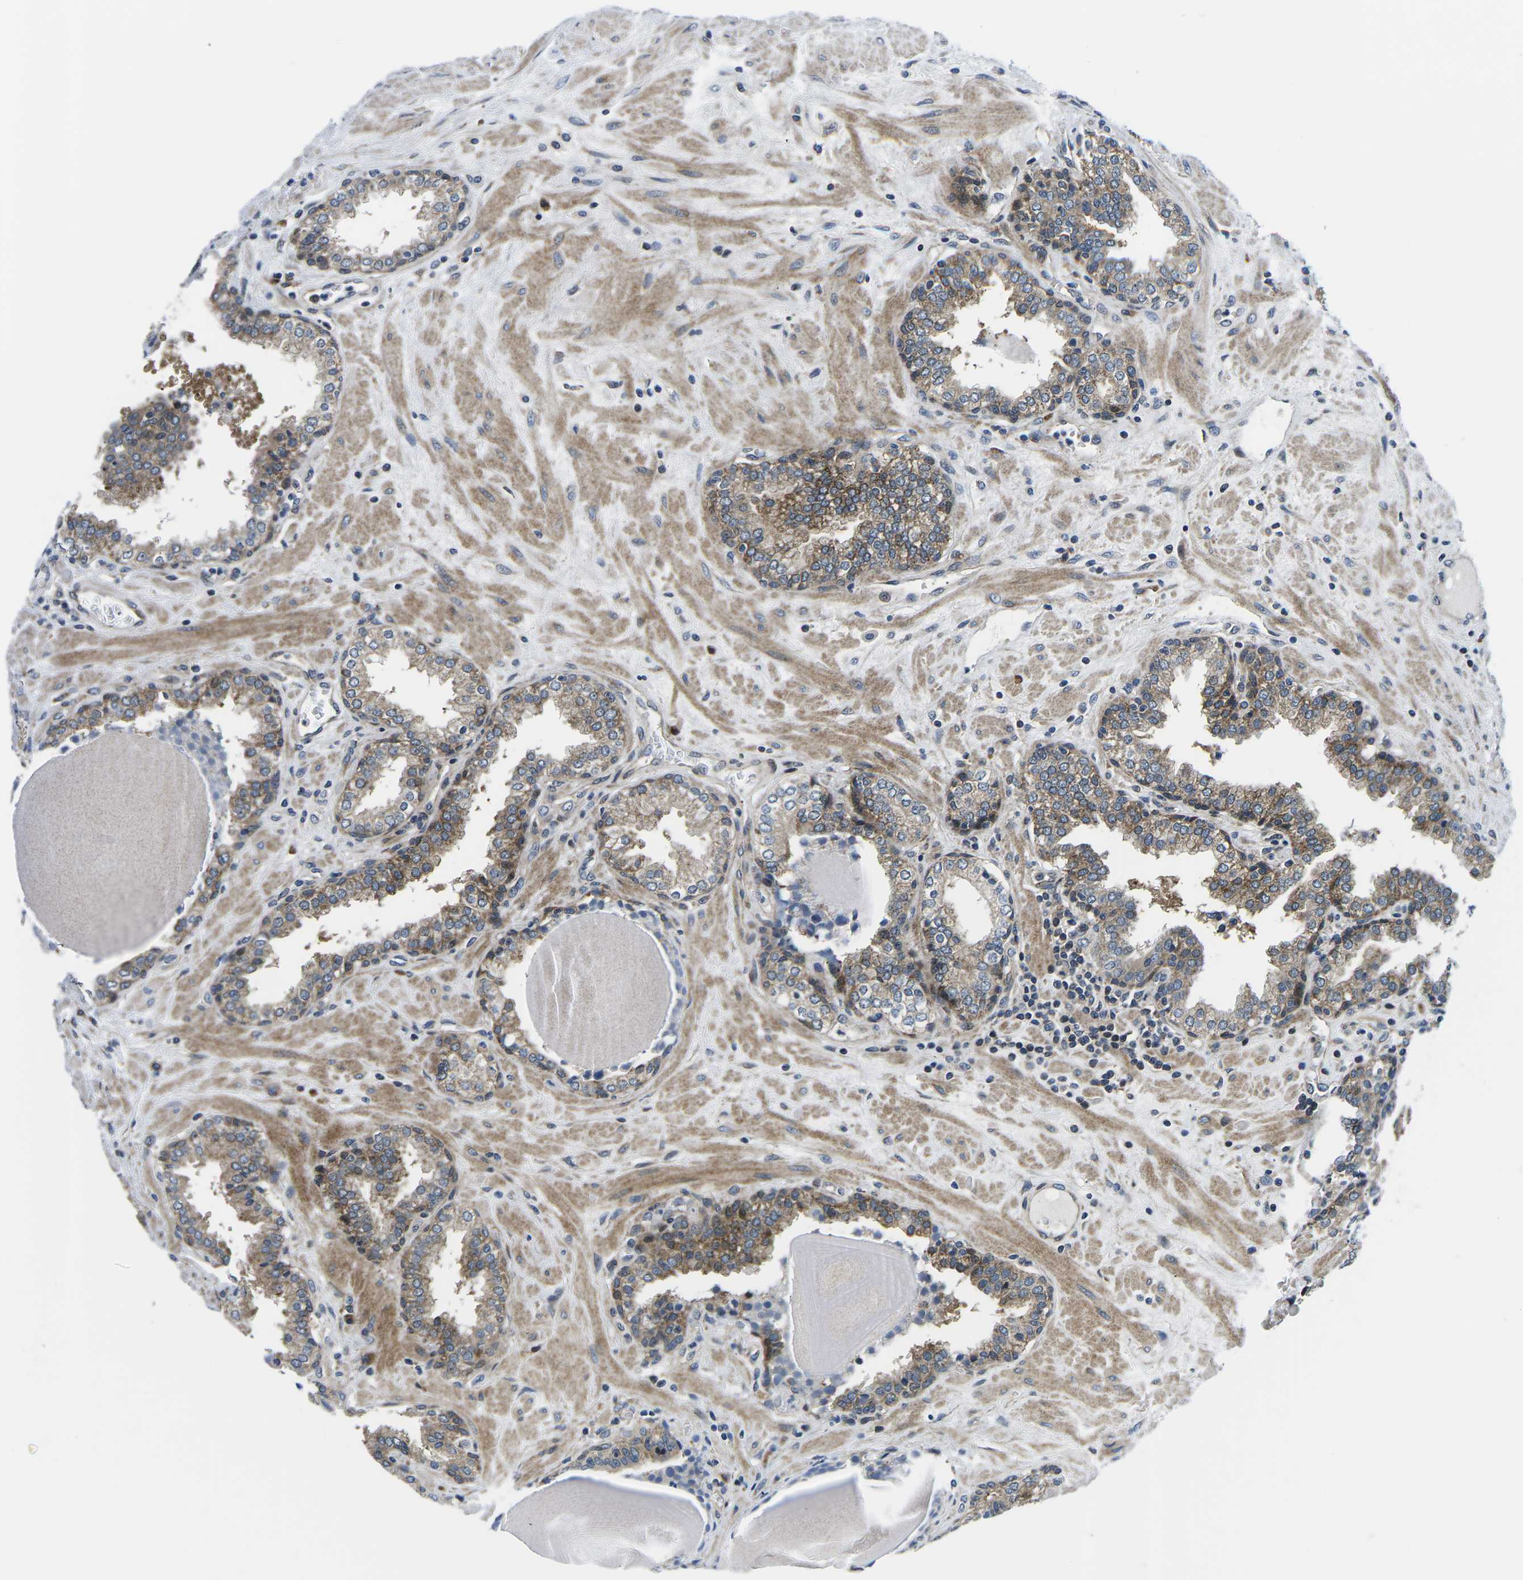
{"staining": {"intensity": "moderate", "quantity": ">75%", "location": "cytoplasmic/membranous"}, "tissue": "prostate", "cell_type": "Glandular cells", "image_type": "normal", "snomed": [{"axis": "morphology", "description": "Normal tissue, NOS"}, {"axis": "topography", "description": "Prostate"}], "caption": "Immunohistochemical staining of unremarkable prostate exhibits moderate cytoplasmic/membranous protein staining in about >75% of glandular cells.", "gene": "EIF4E", "patient": {"sex": "male", "age": 51}}